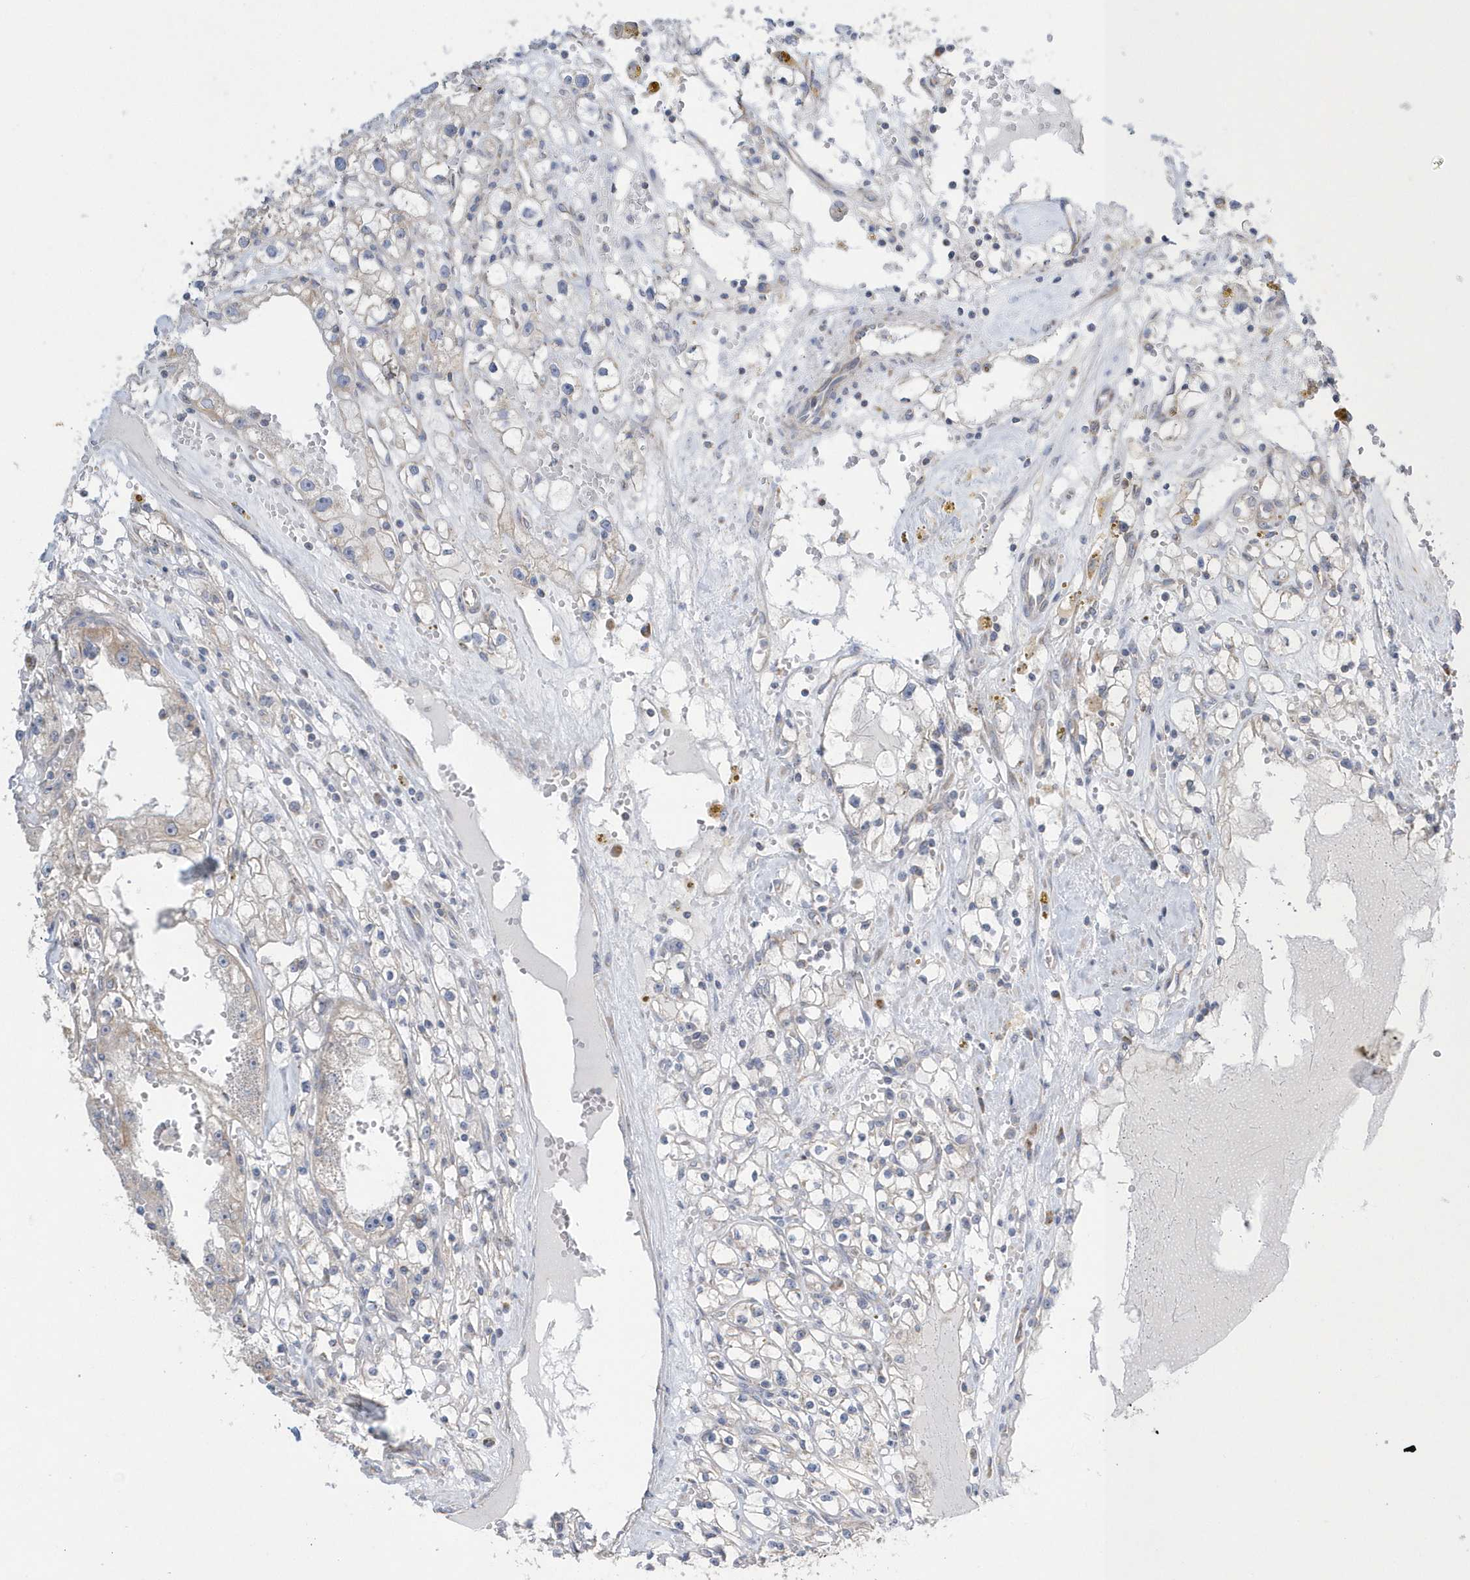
{"staining": {"intensity": "weak", "quantity": "<25%", "location": "cytoplasmic/membranous"}, "tissue": "renal cancer", "cell_type": "Tumor cells", "image_type": "cancer", "snomed": [{"axis": "morphology", "description": "Adenocarcinoma, NOS"}, {"axis": "topography", "description": "Kidney"}], "caption": "Protein analysis of renal cancer reveals no significant staining in tumor cells. (Brightfield microscopy of DAB immunohistochemistry (IHC) at high magnification).", "gene": "SPATA5", "patient": {"sex": "male", "age": 56}}